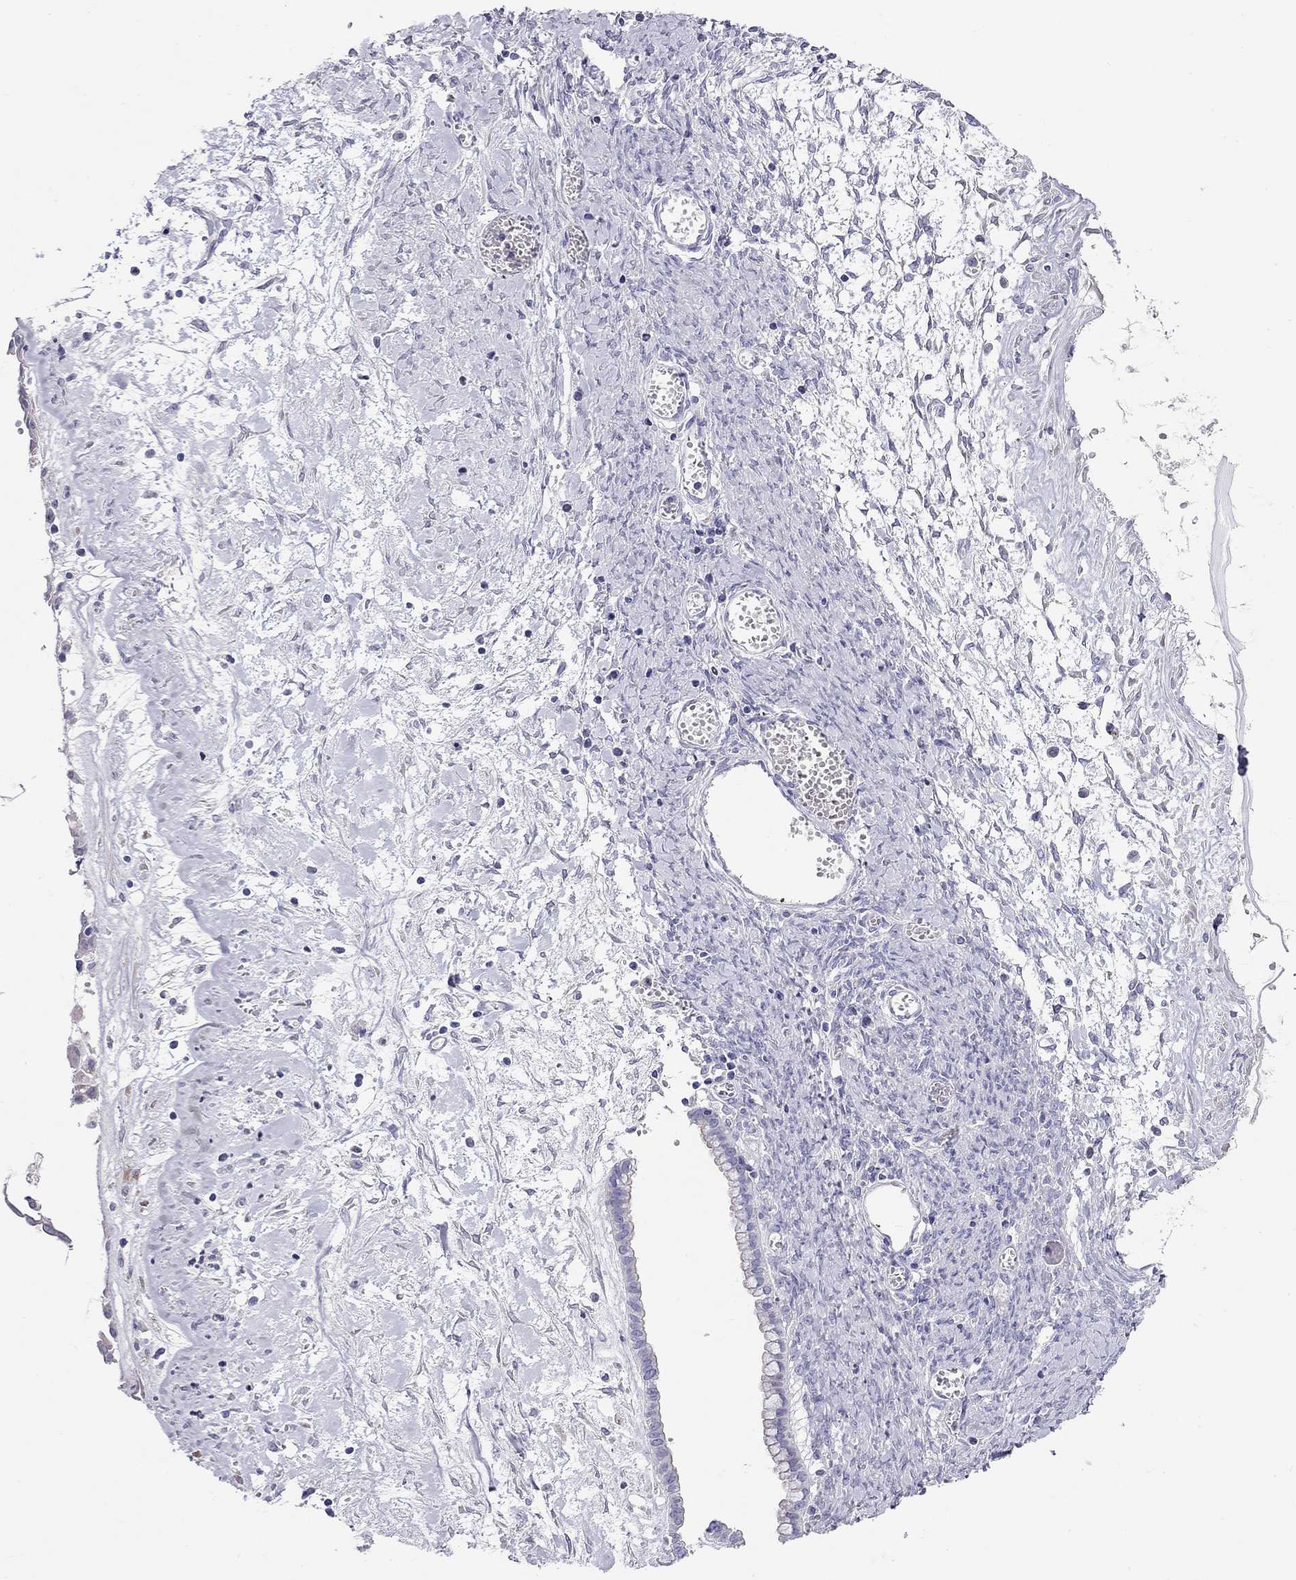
{"staining": {"intensity": "negative", "quantity": "none", "location": "none"}, "tissue": "ovarian cancer", "cell_type": "Tumor cells", "image_type": "cancer", "snomed": [{"axis": "morphology", "description": "Cystadenocarcinoma, mucinous, NOS"}, {"axis": "topography", "description": "Ovary"}], "caption": "Ovarian cancer stained for a protein using immunohistochemistry reveals no staining tumor cells.", "gene": "SLC46A2", "patient": {"sex": "female", "age": 67}}